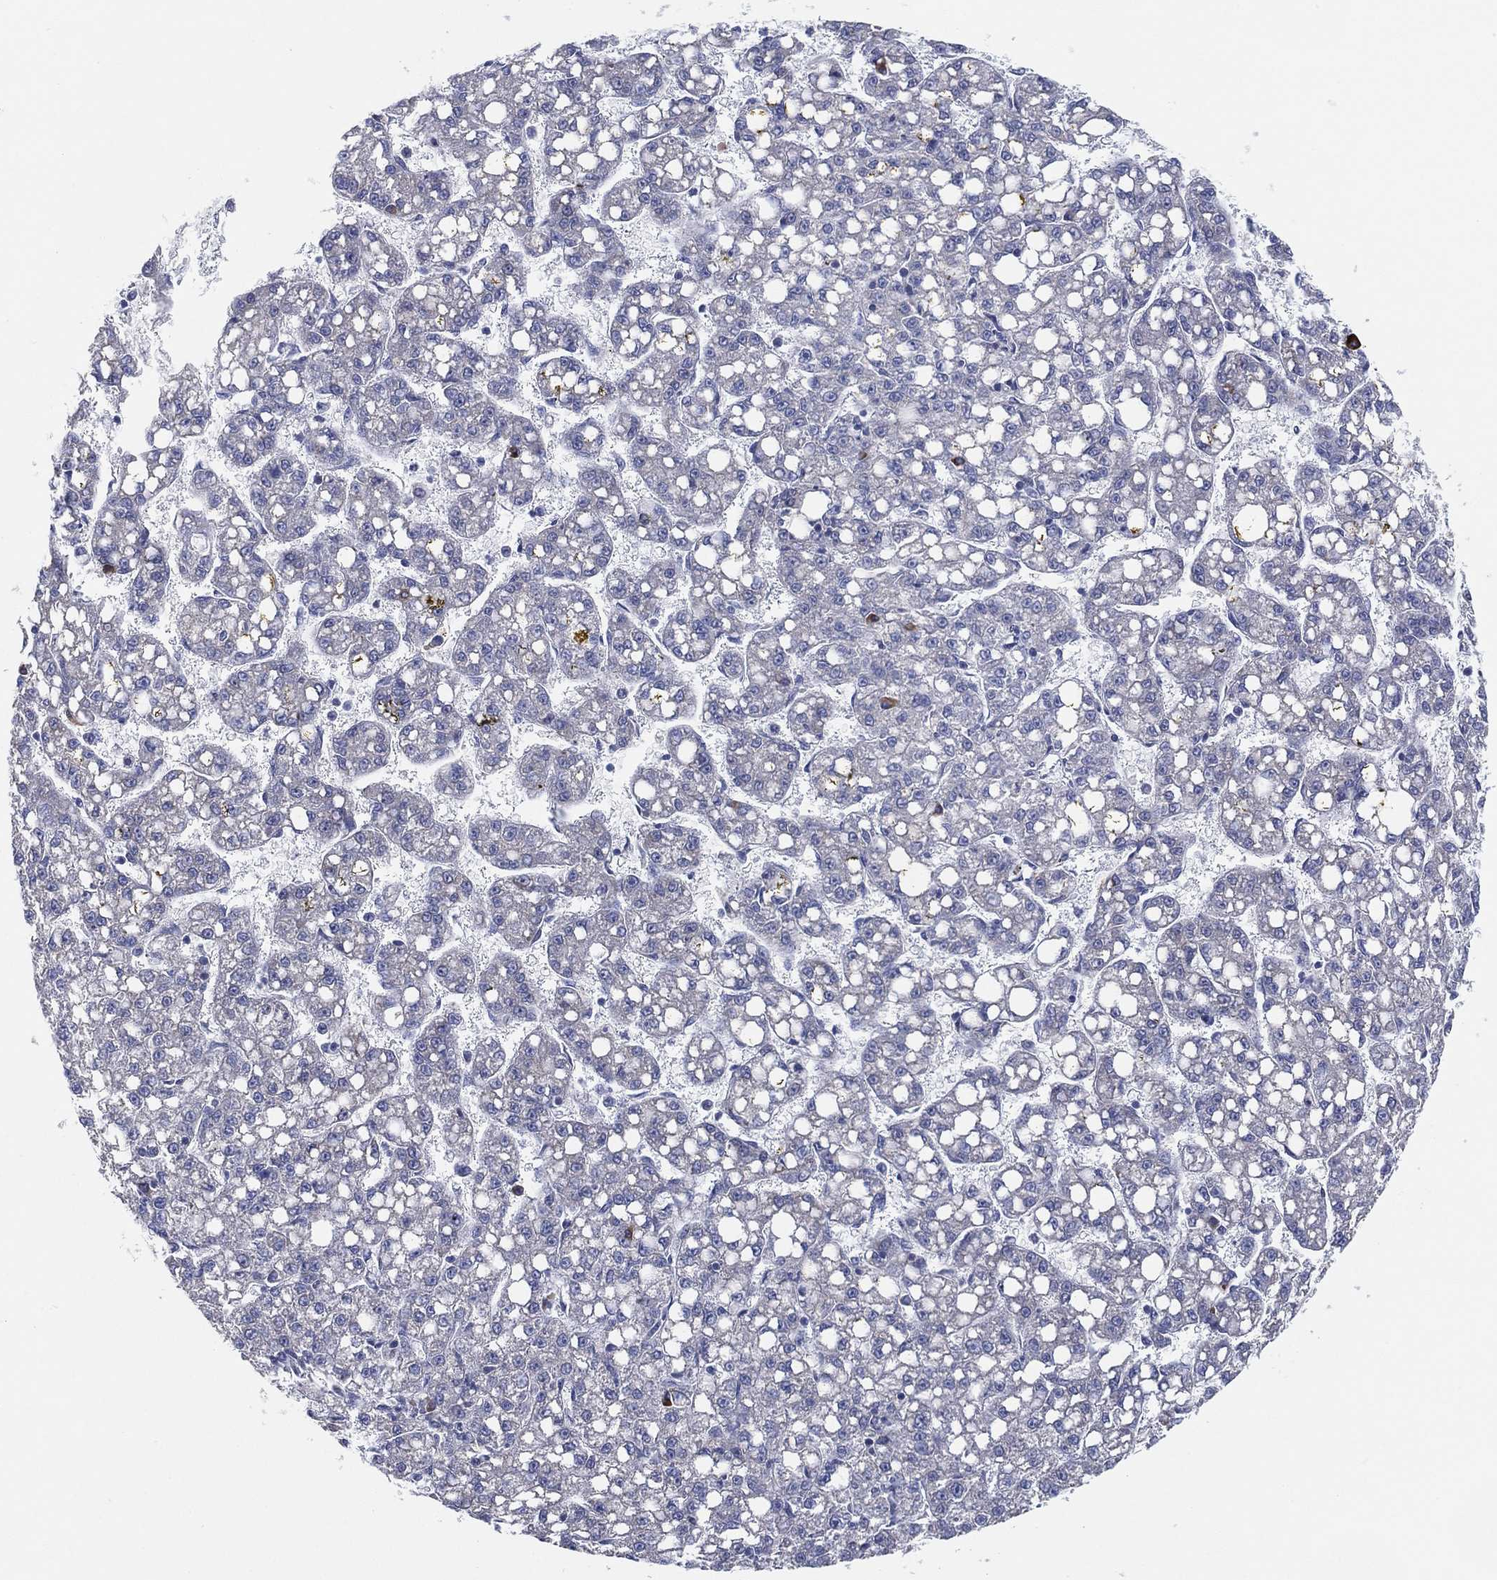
{"staining": {"intensity": "negative", "quantity": "none", "location": "none"}, "tissue": "liver cancer", "cell_type": "Tumor cells", "image_type": "cancer", "snomed": [{"axis": "morphology", "description": "Carcinoma, Hepatocellular, NOS"}, {"axis": "topography", "description": "Liver"}], "caption": "High power microscopy micrograph of an immunohistochemistry photomicrograph of liver hepatocellular carcinoma, revealing no significant positivity in tumor cells. The staining is performed using DAB (3,3'-diaminobenzidine) brown chromogen with nuclei counter-stained in using hematoxylin.", "gene": "TMEM40", "patient": {"sex": "female", "age": 65}}